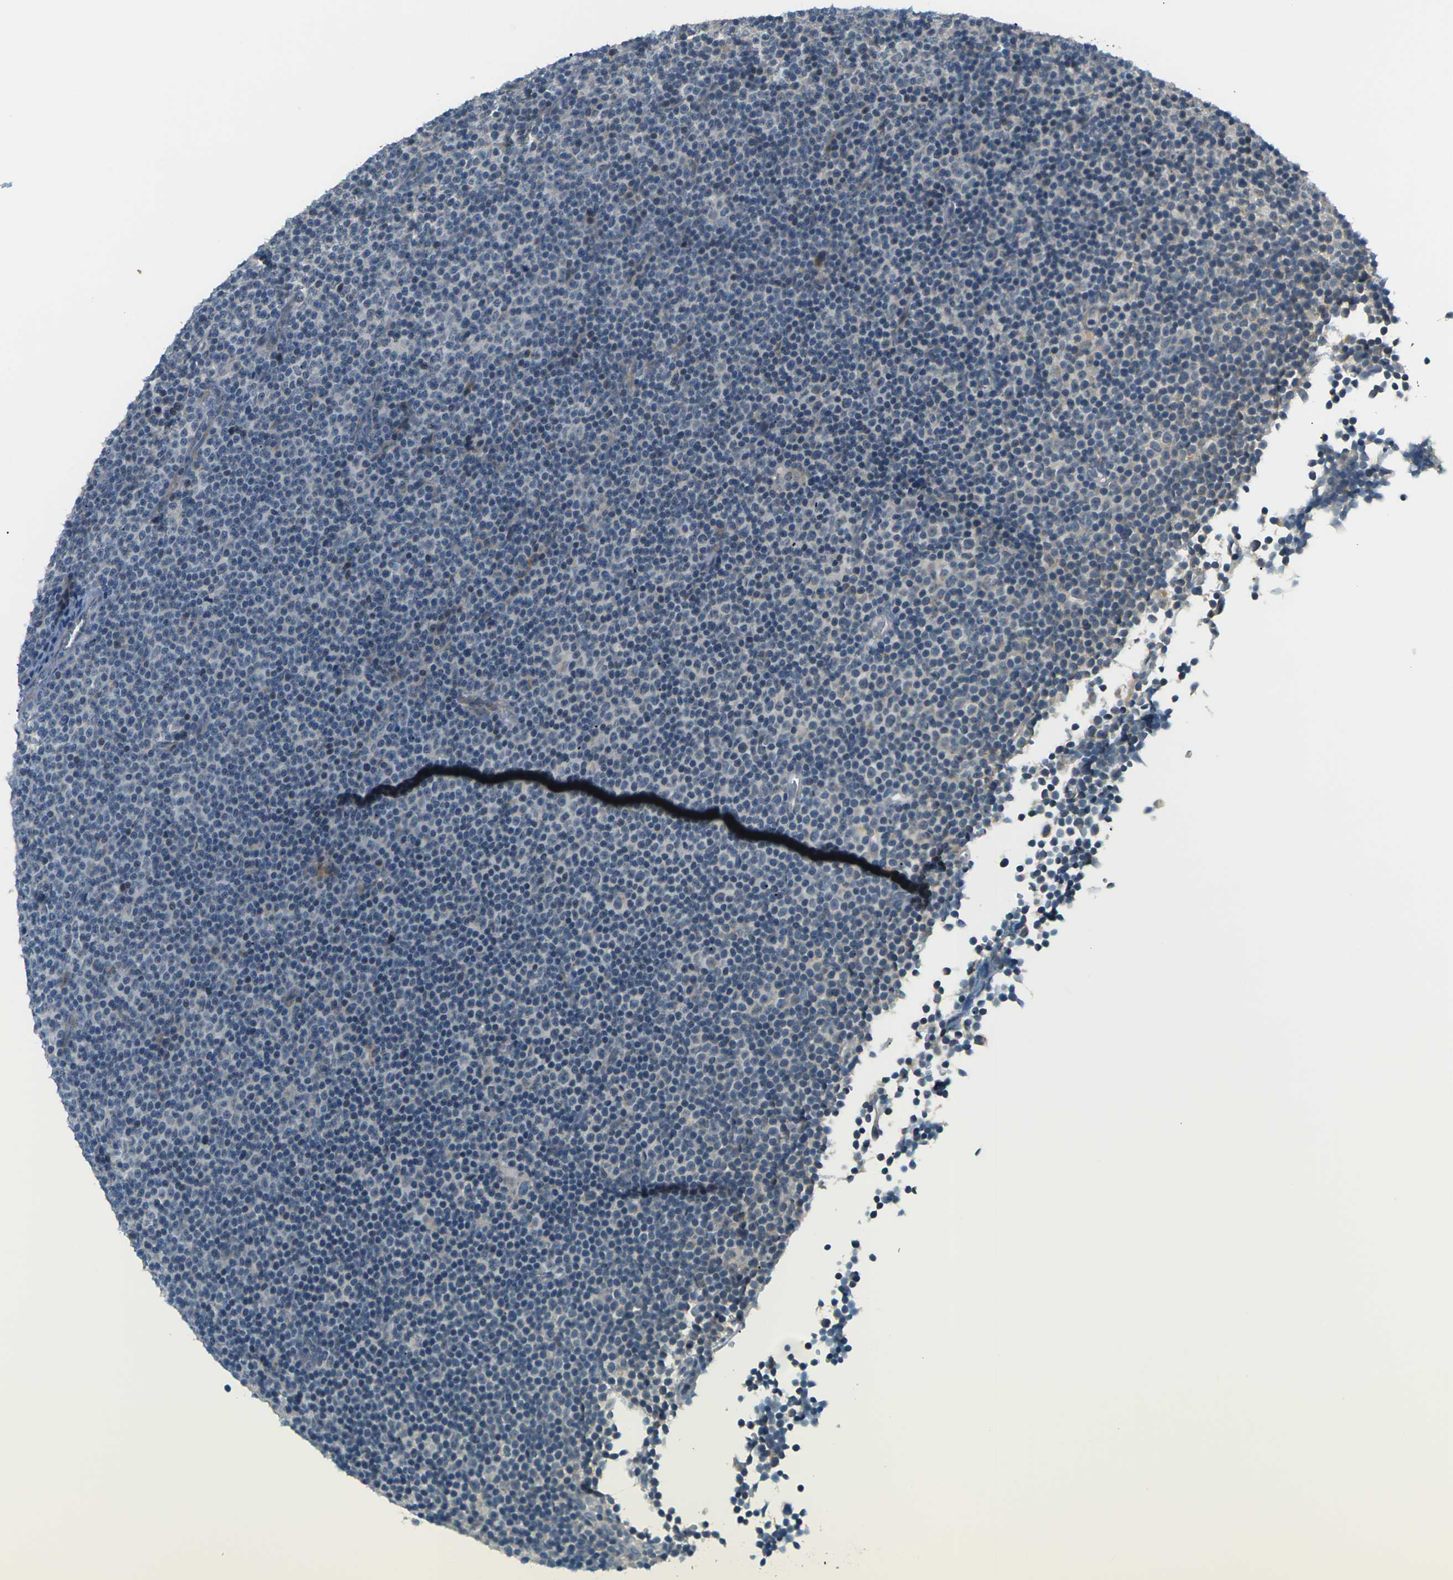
{"staining": {"intensity": "negative", "quantity": "none", "location": "none"}, "tissue": "lymphoma", "cell_type": "Tumor cells", "image_type": "cancer", "snomed": [{"axis": "morphology", "description": "Malignant lymphoma, non-Hodgkin's type, Low grade"}, {"axis": "topography", "description": "Lymph node"}], "caption": "This is a image of immunohistochemistry staining of lymphoma, which shows no expression in tumor cells.", "gene": "SLC13A3", "patient": {"sex": "female", "age": 67}}